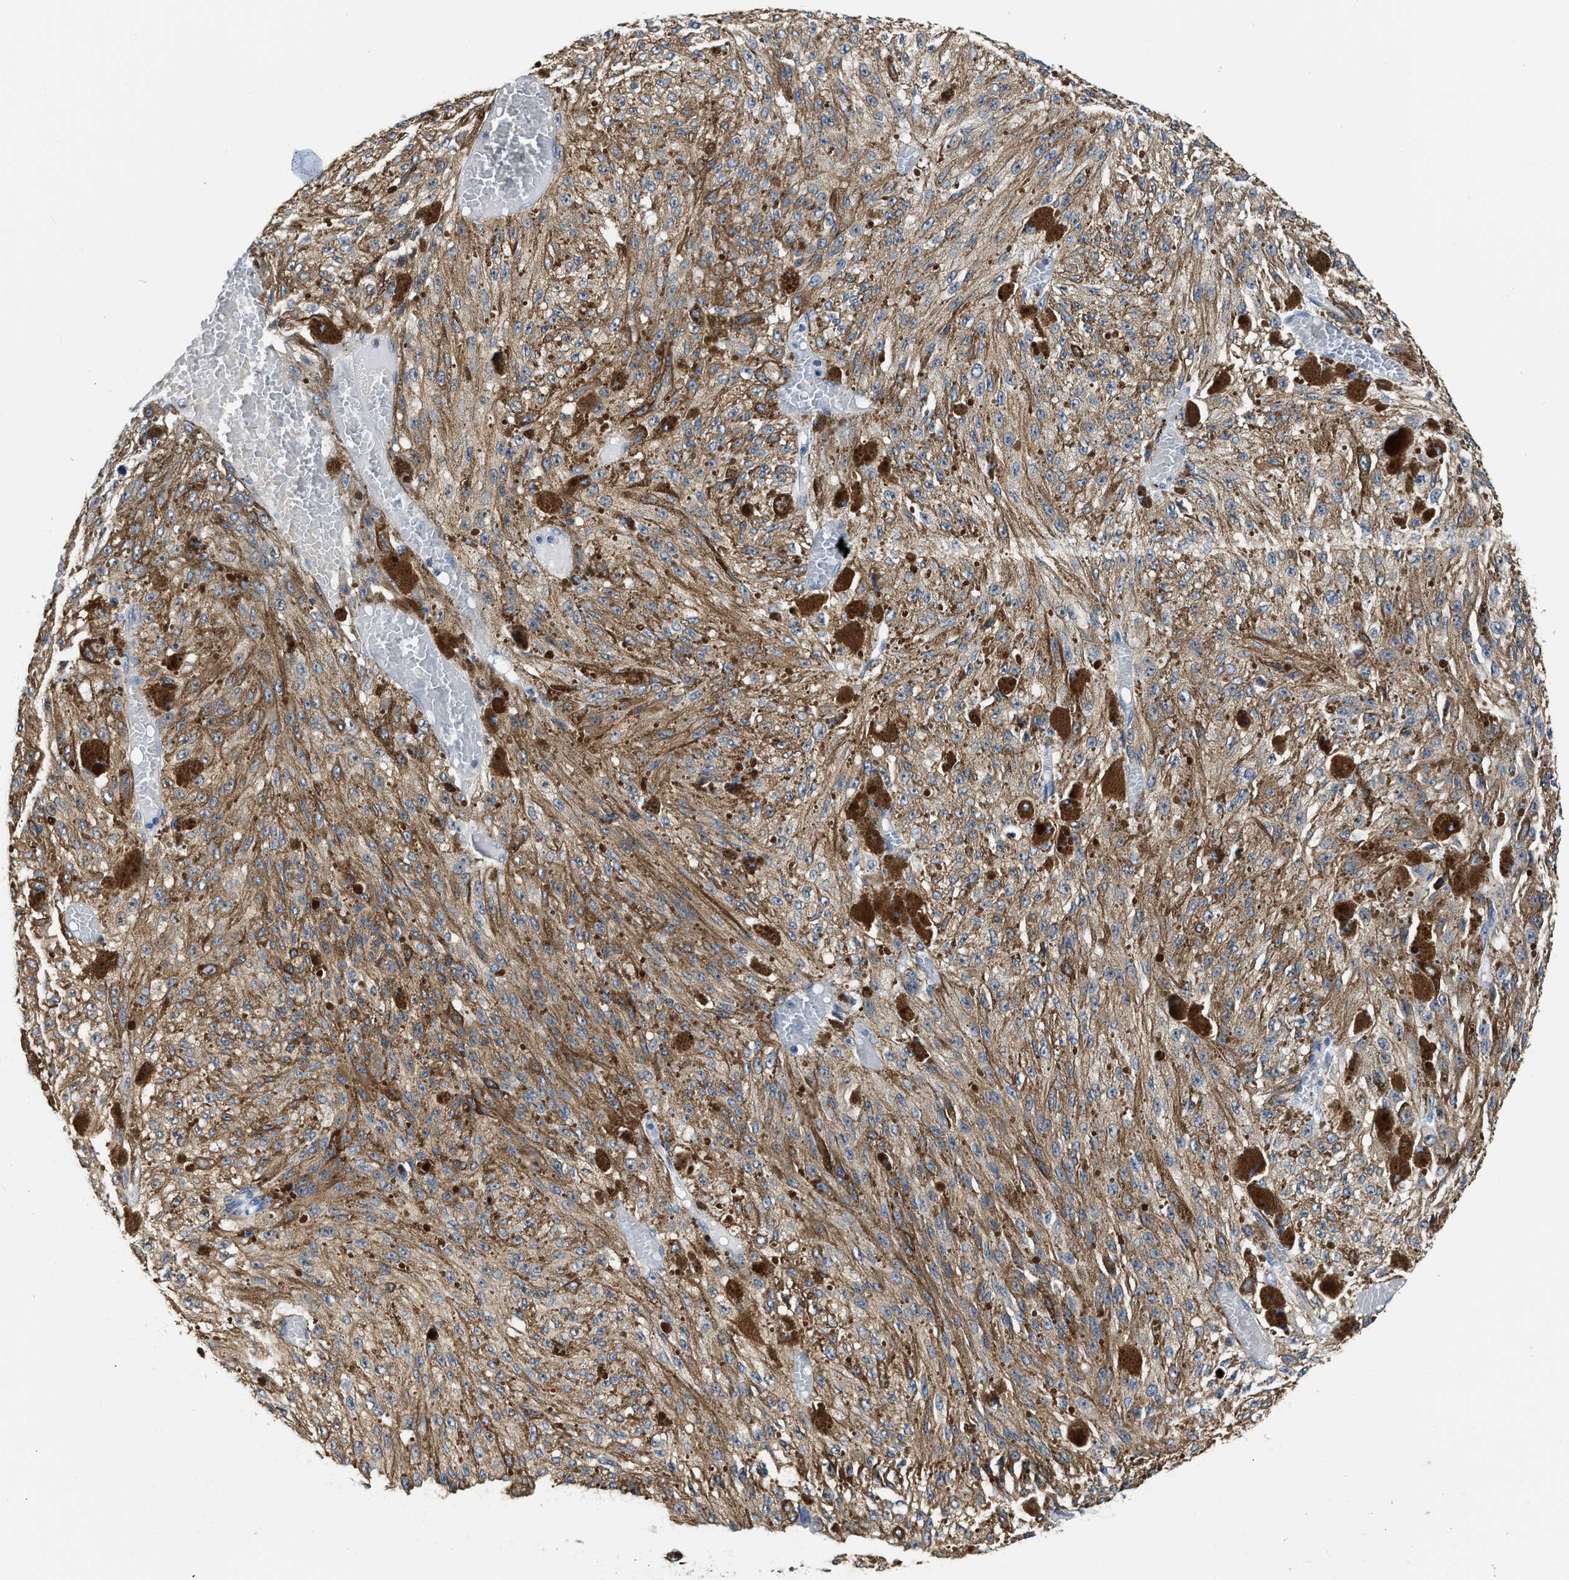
{"staining": {"intensity": "moderate", "quantity": ">75%", "location": "cytoplasmic/membranous"}, "tissue": "melanoma", "cell_type": "Tumor cells", "image_type": "cancer", "snomed": [{"axis": "morphology", "description": "Malignant melanoma, NOS"}, {"axis": "topography", "description": "Other"}], "caption": "A brown stain highlights moderate cytoplasmic/membranous expression of a protein in human malignant melanoma tumor cells. Using DAB (3,3'-diaminobenzidine) (brown) and hematoxylin (blue) stains, captured at high magnification using brightfield microscopy.", "gene": "XPO5", "patient": {"sex": "male", "age": 79}}